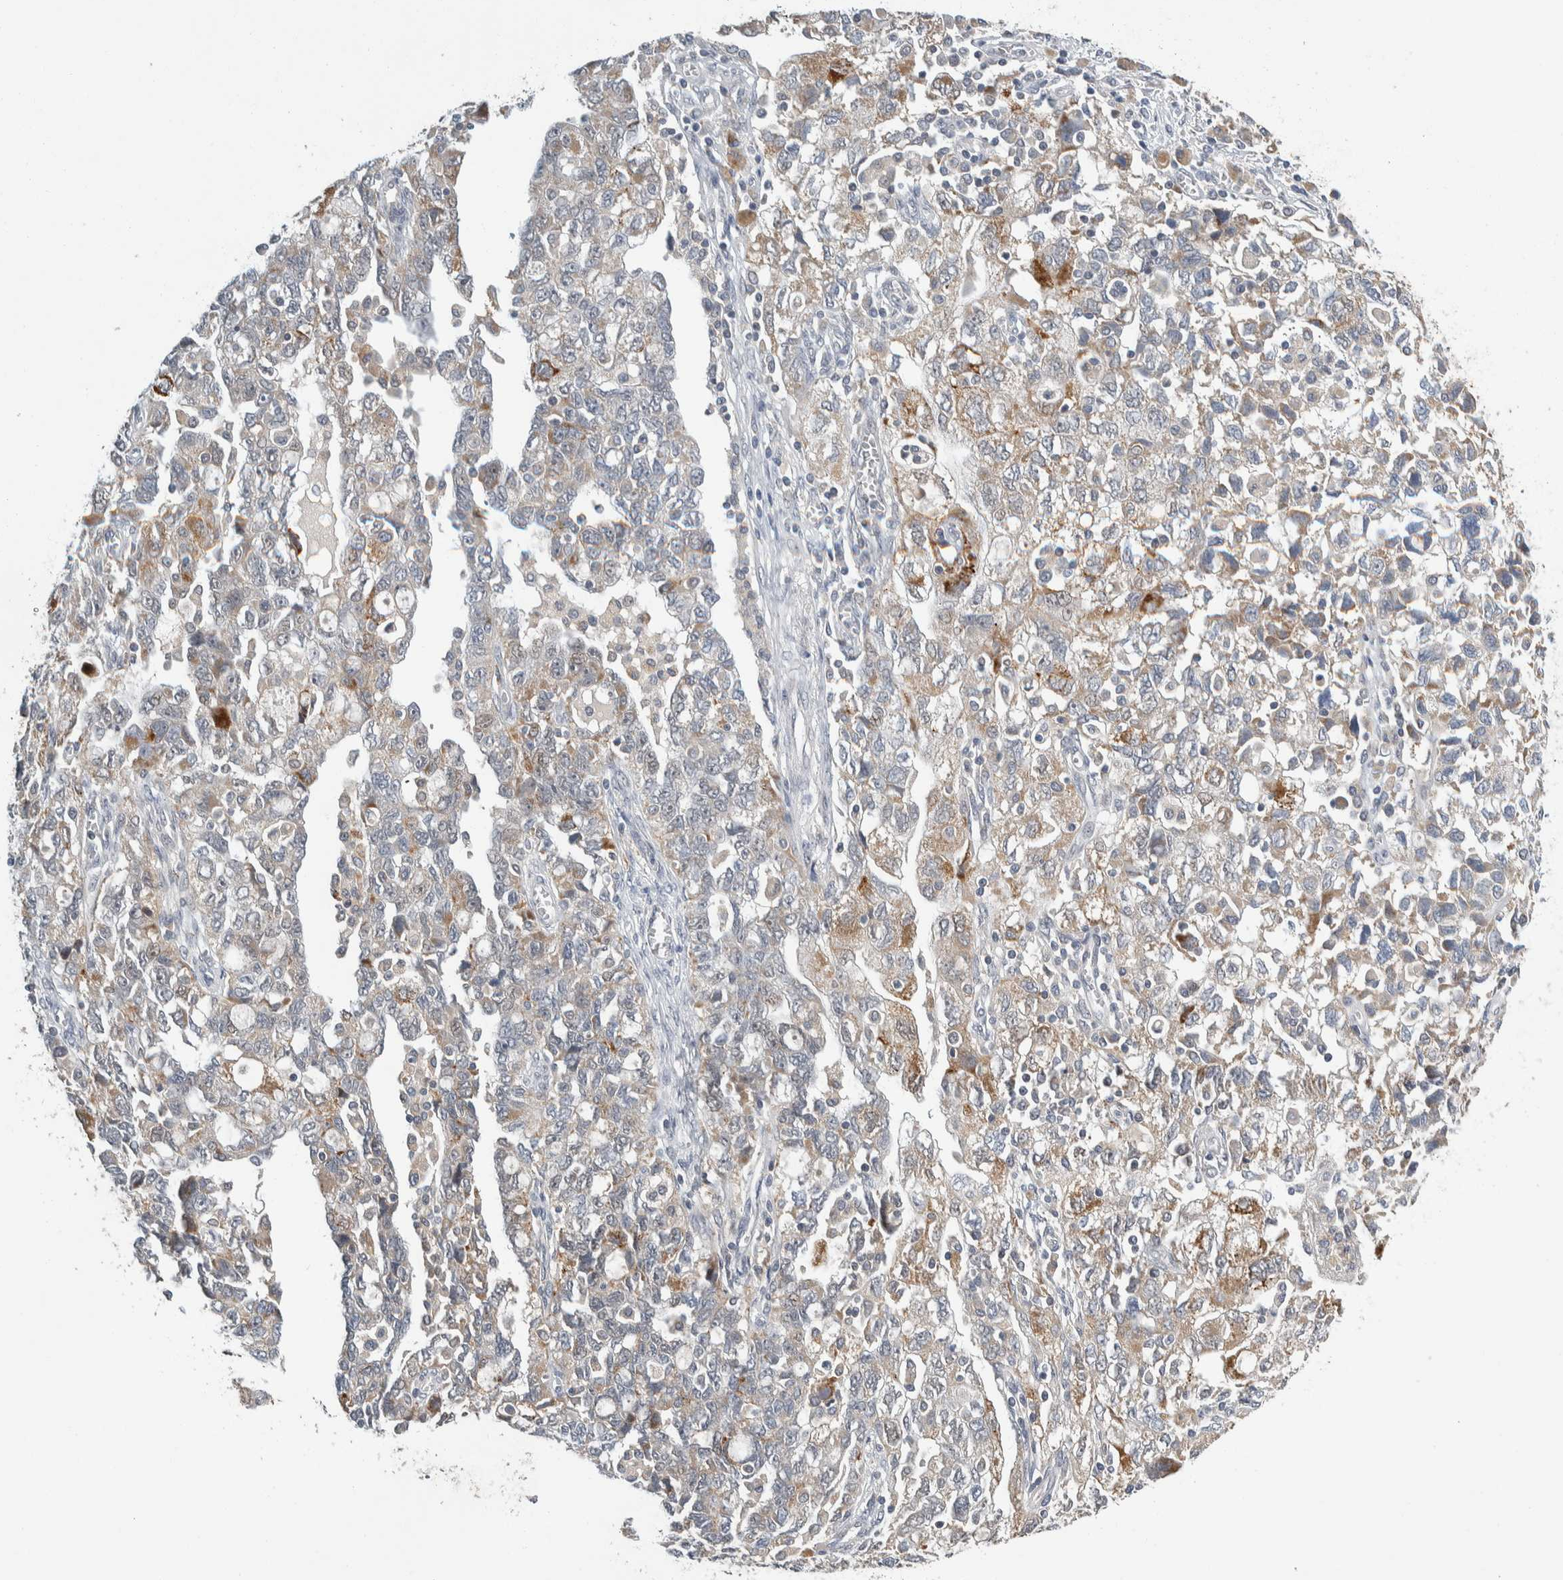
{"staining": {"intensity": "moderate", "quantity": "25%-75%", "location": "cytoplasmic/membranous"}, "tissue": "ovarian cancer", "cell_type": "Tumor cells", "image_type": "cancer", "snomed": [{"axis": "morphology", "description": "Carcinoma, NOS"}, {"axis": "morphology", "description": "Cystadenocarcinoma, serous, NOS"}, {"axis": "topography", "description": "Ovary"}], "caption": "Brown immunohistochemical staining in serous cystadenocarcinoma (ovarian) shows moderate cytoplasmic/membranous staining in approximately 25%-75% of tumor cells.", "gene": "SHPK", "patient": {"sex": "female", "age": 69}}